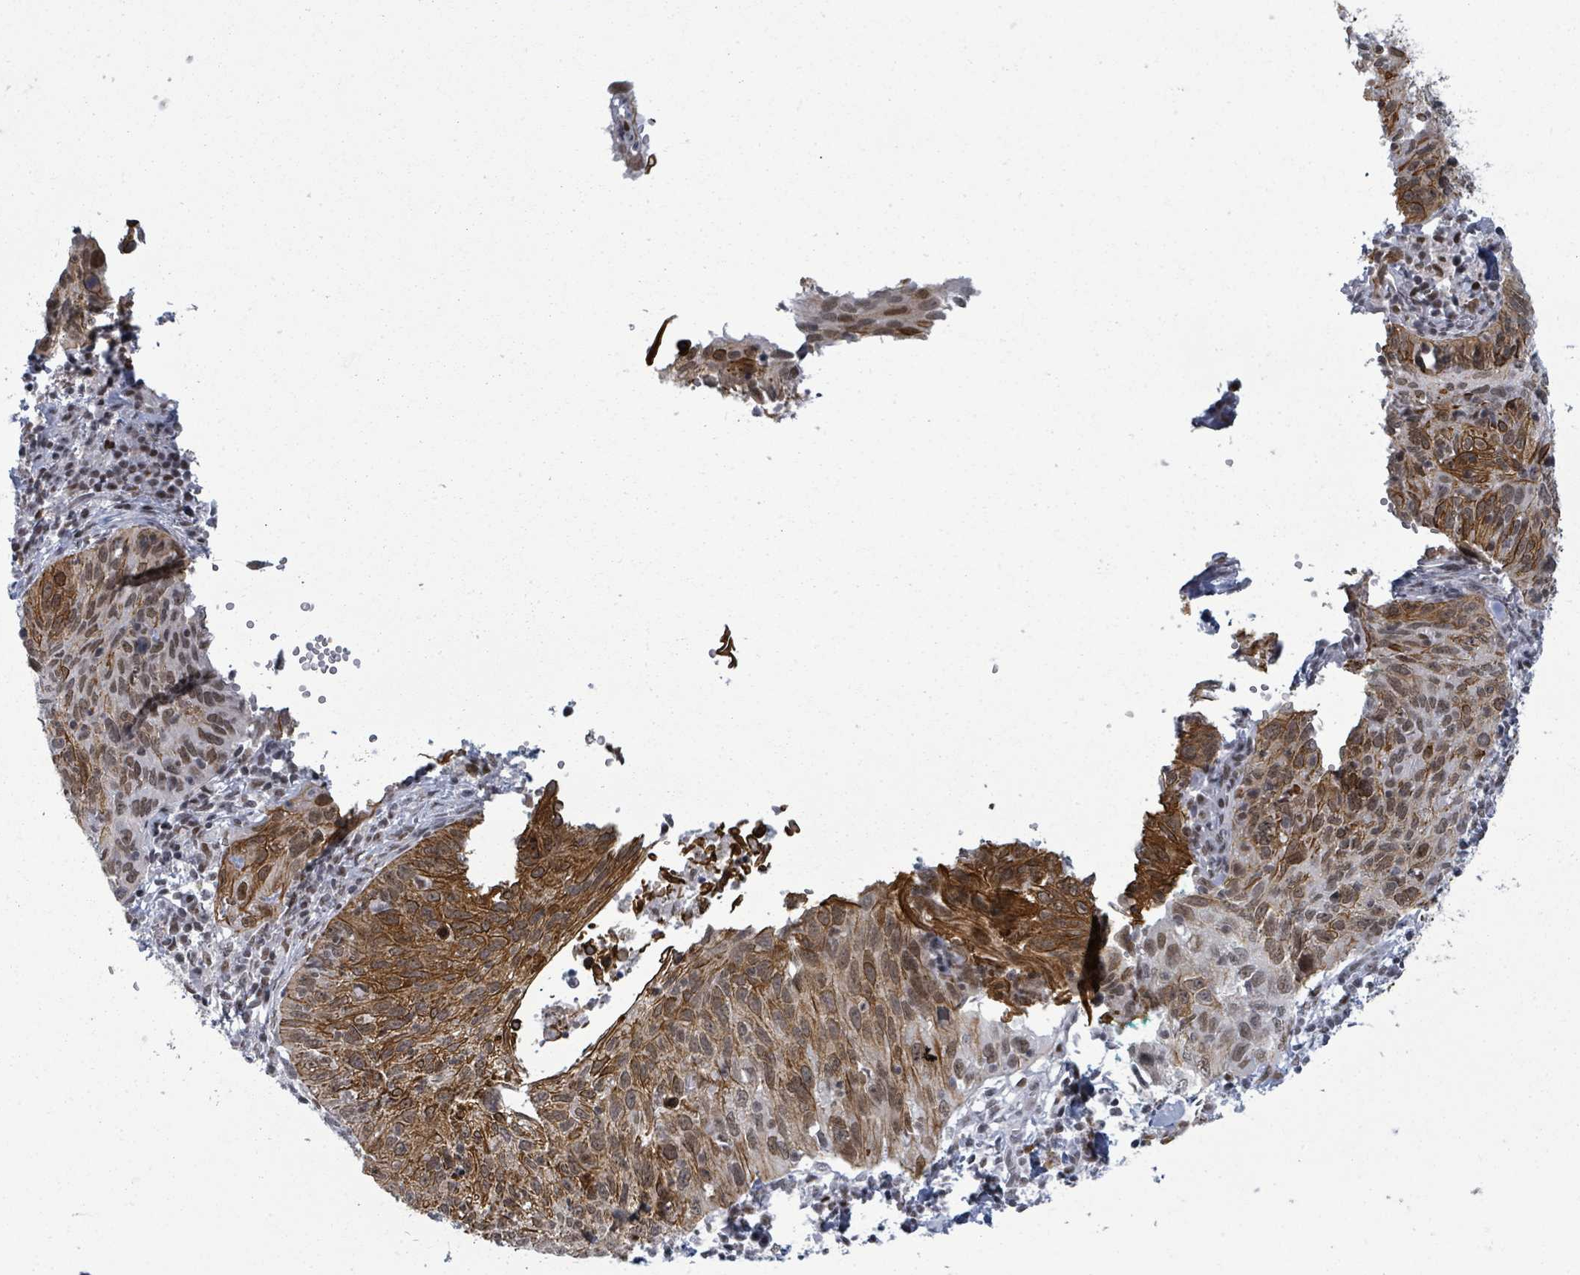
{"staining": {"intensity": "moderate", "quantity": ">75%", "location": "cytoplasmic/membranous,nuclear"}, "tissue": "cervical cancer", "cell_type": "Tumor cells", "image_type": "cancer", "snomed": [{"axis": "morphology", "description": "Squamous cell carcinoma, NOS"}, {"axis": "topography", "description": "Cervix"}], "caption": "Immunohistochemical staining of human cervical squamous cell carcinoma displays medium levels of moderate cytoplasmic/membranous and nuclear positivity in approximately >75% of tumor cells. The protein of interest is shown in brown color, while the nuclei are stained blue.", "gene": "ERCC5", "patient": {"sex": "female", "age": 30}}